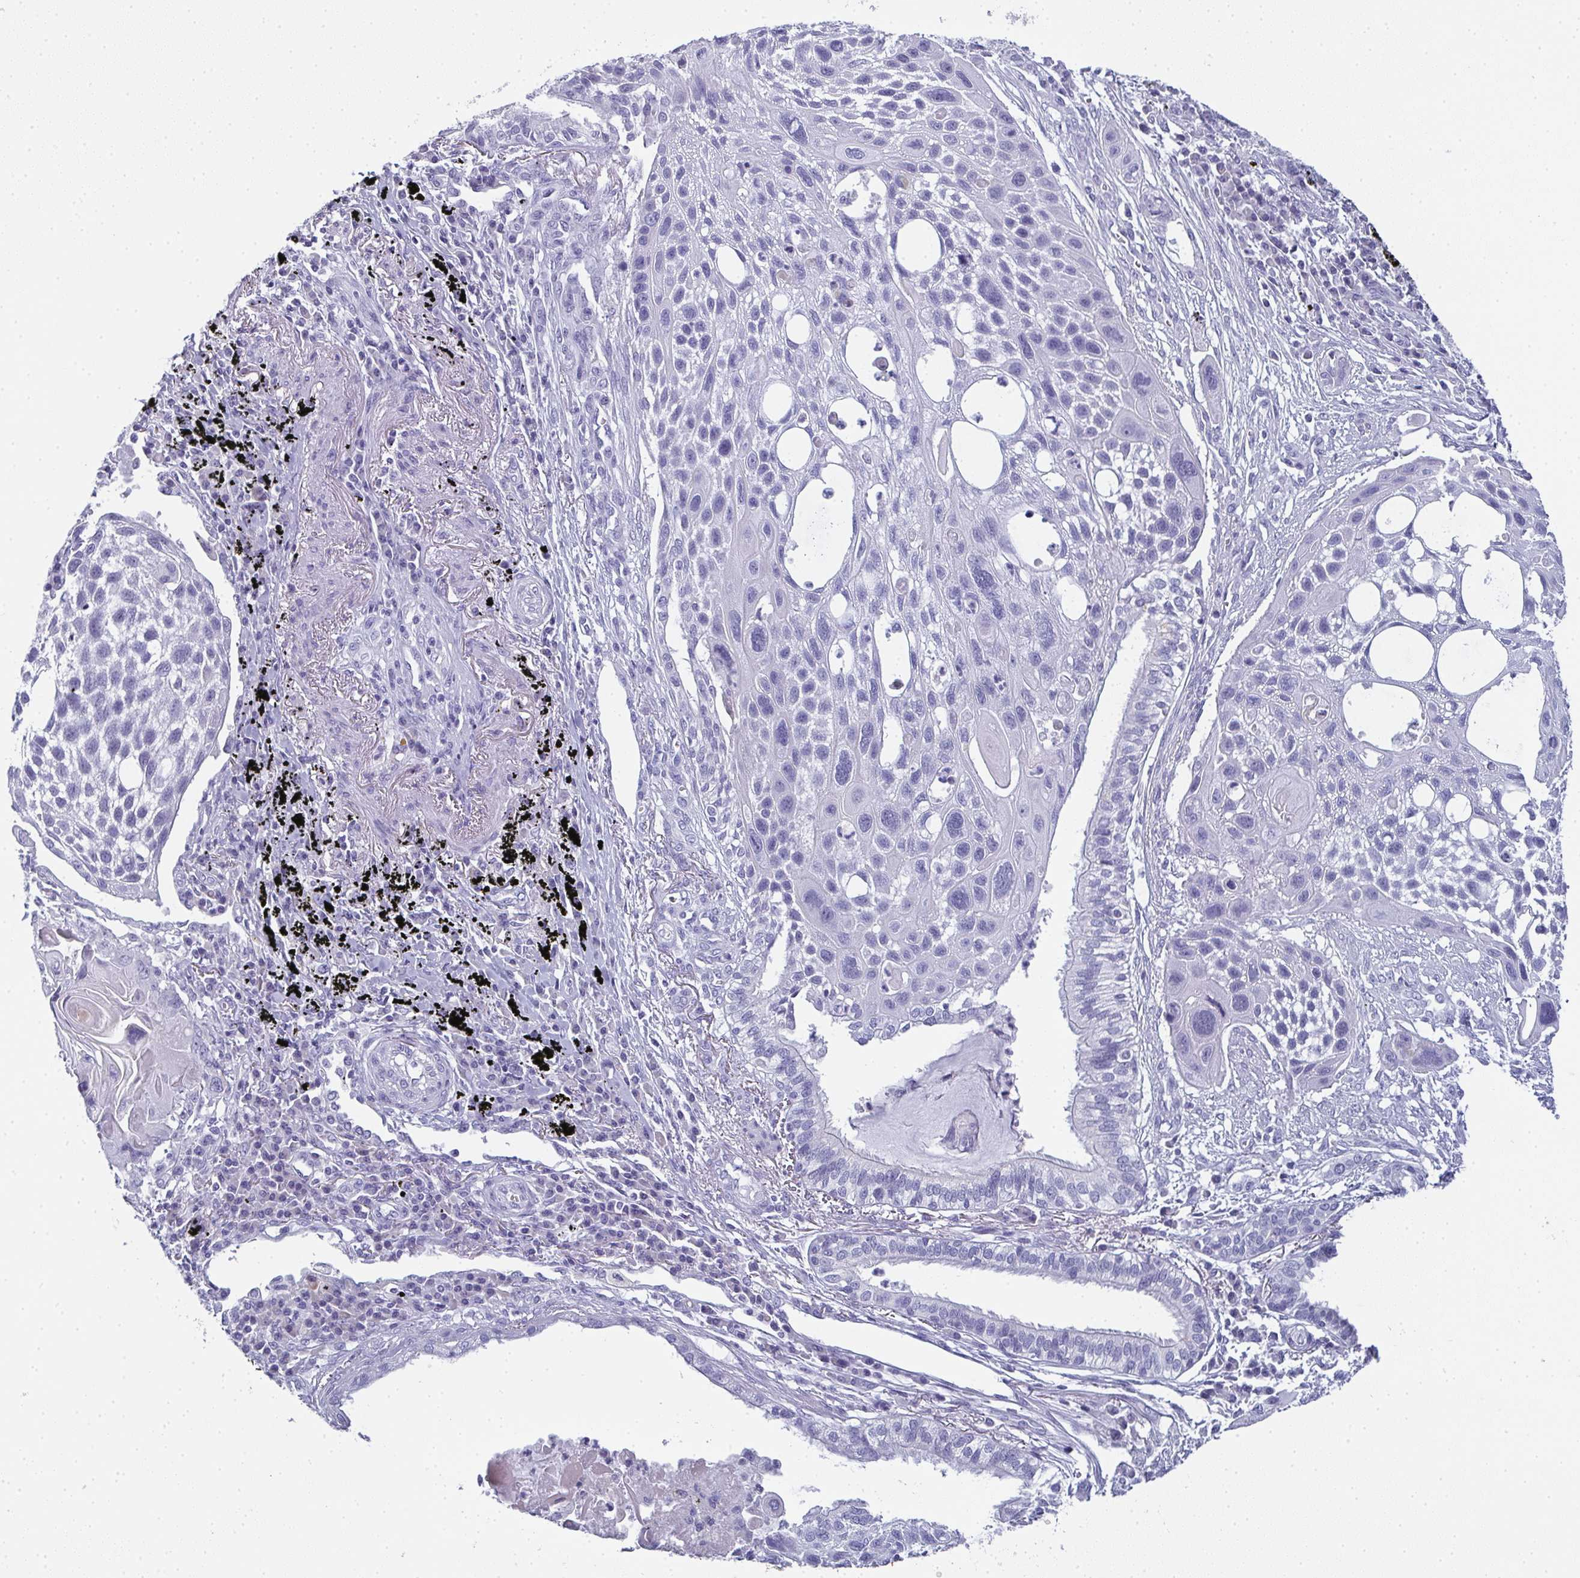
{"staining": {"intensity": "negative", "quantity": "none", "location": "none"}, "tissue": "lung cancer", "cell_type": "Tumor cells", "image_type": "cancer", "snomed": [{"axis": "morphology", "description": "Squamous cell carcinoma, NOS"}, {"axis": "topography", "description": "Lung"}], "caption": "Immunohistochemistry (IHC) of human squamous cell carcinoma (lung) demonstrates no positivity in tumor cells.", "gene": "SLC36A2", "patient": {"sex": "male", "age": 78}}